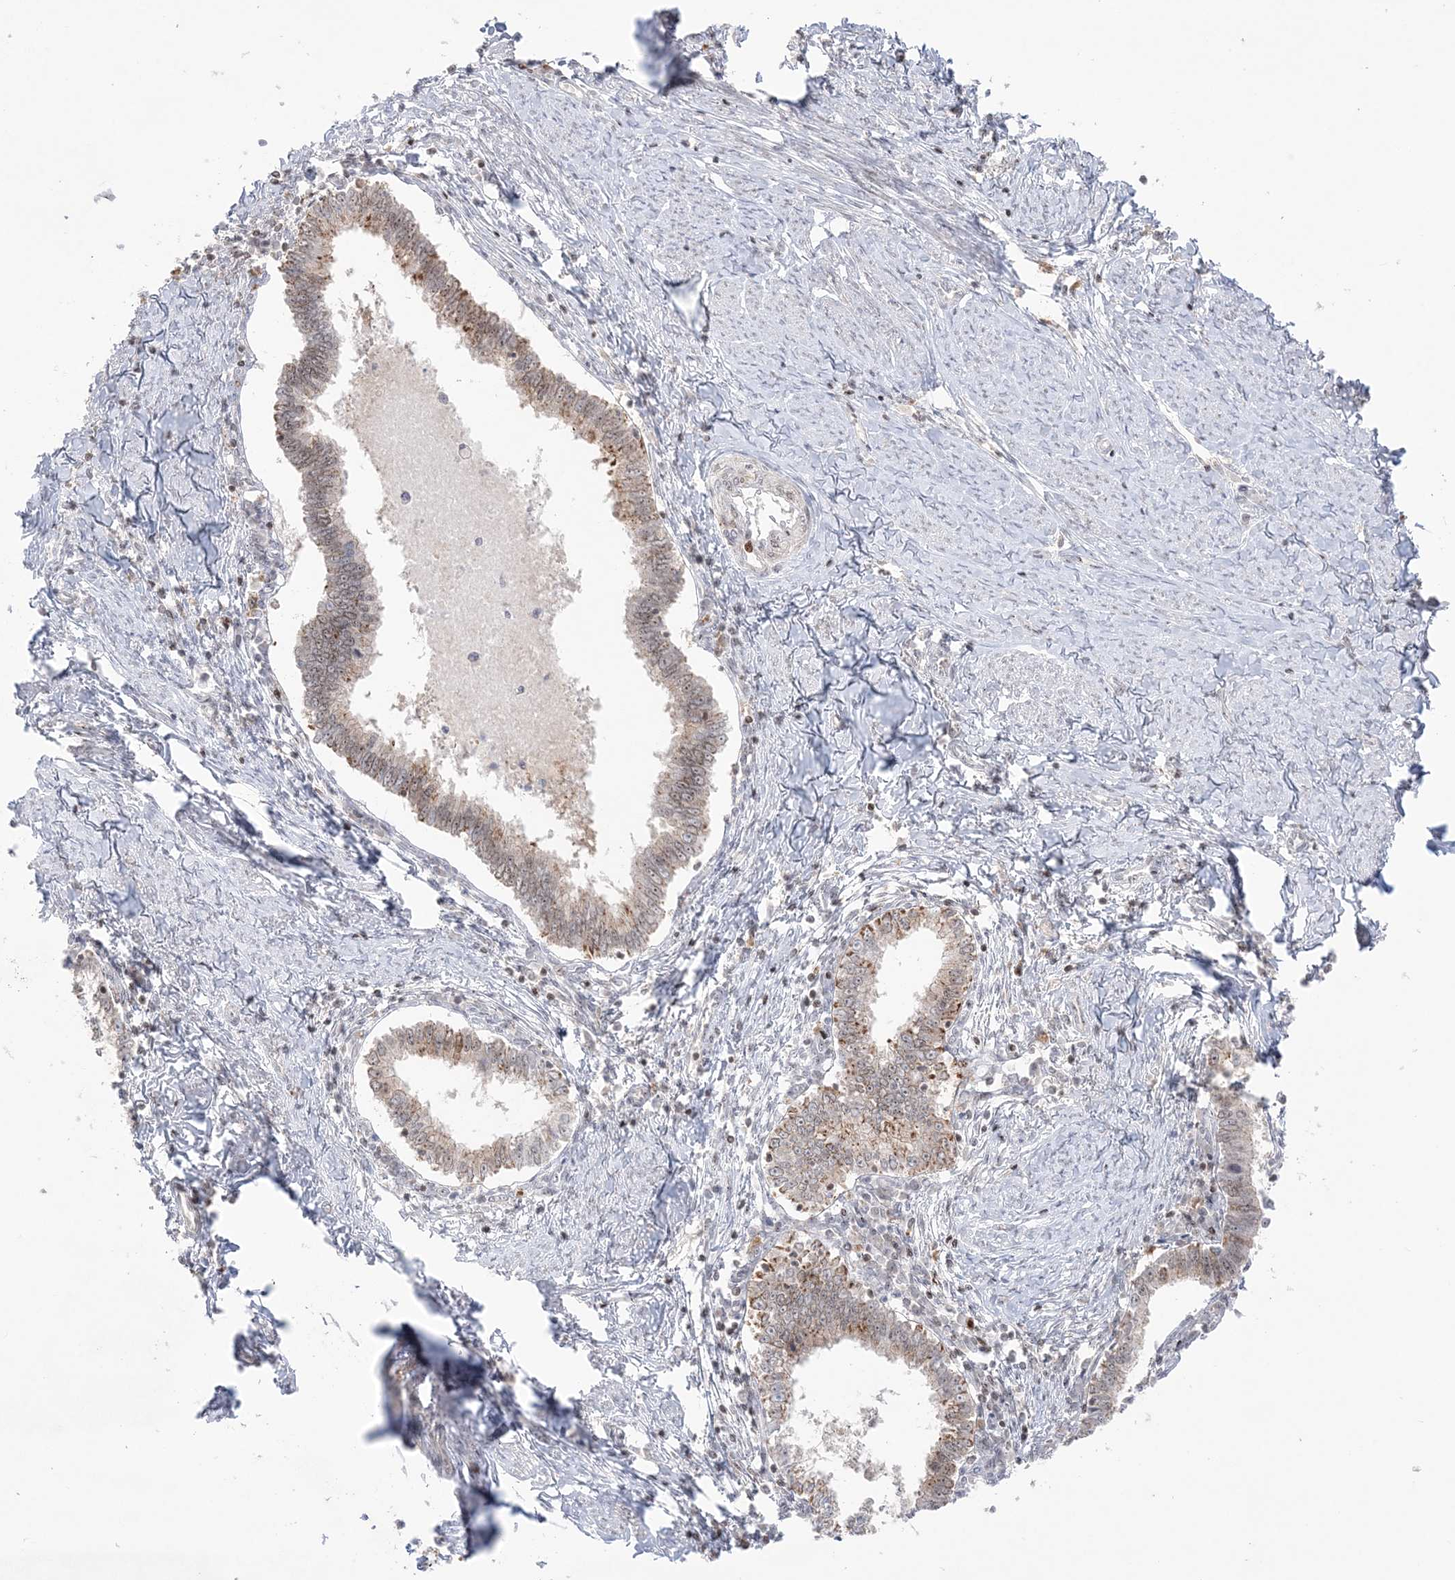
{"staining": {"intensity": "moderate", "quantity": "25%-75%", "location": "cytoplasmic/membranous,nuclear"}, "tissue": "cervical cancer", "cell_type": "Tumor cells", "image_type": "cancer", "snomed": [{"axis": "morphology", "description": "Adenocarcinoma, NOS"}, {"axis": "topography", "description": "Cervix"}], "caption": "Cervical cancer (adenocarcinoma) tissue reveals moderate cytoplasmic/membranous and nuclear positivity in about 25%-75% of tumor cells", "gene": "SH3BP4", "patient": {"sex": "female", "age": 36}}